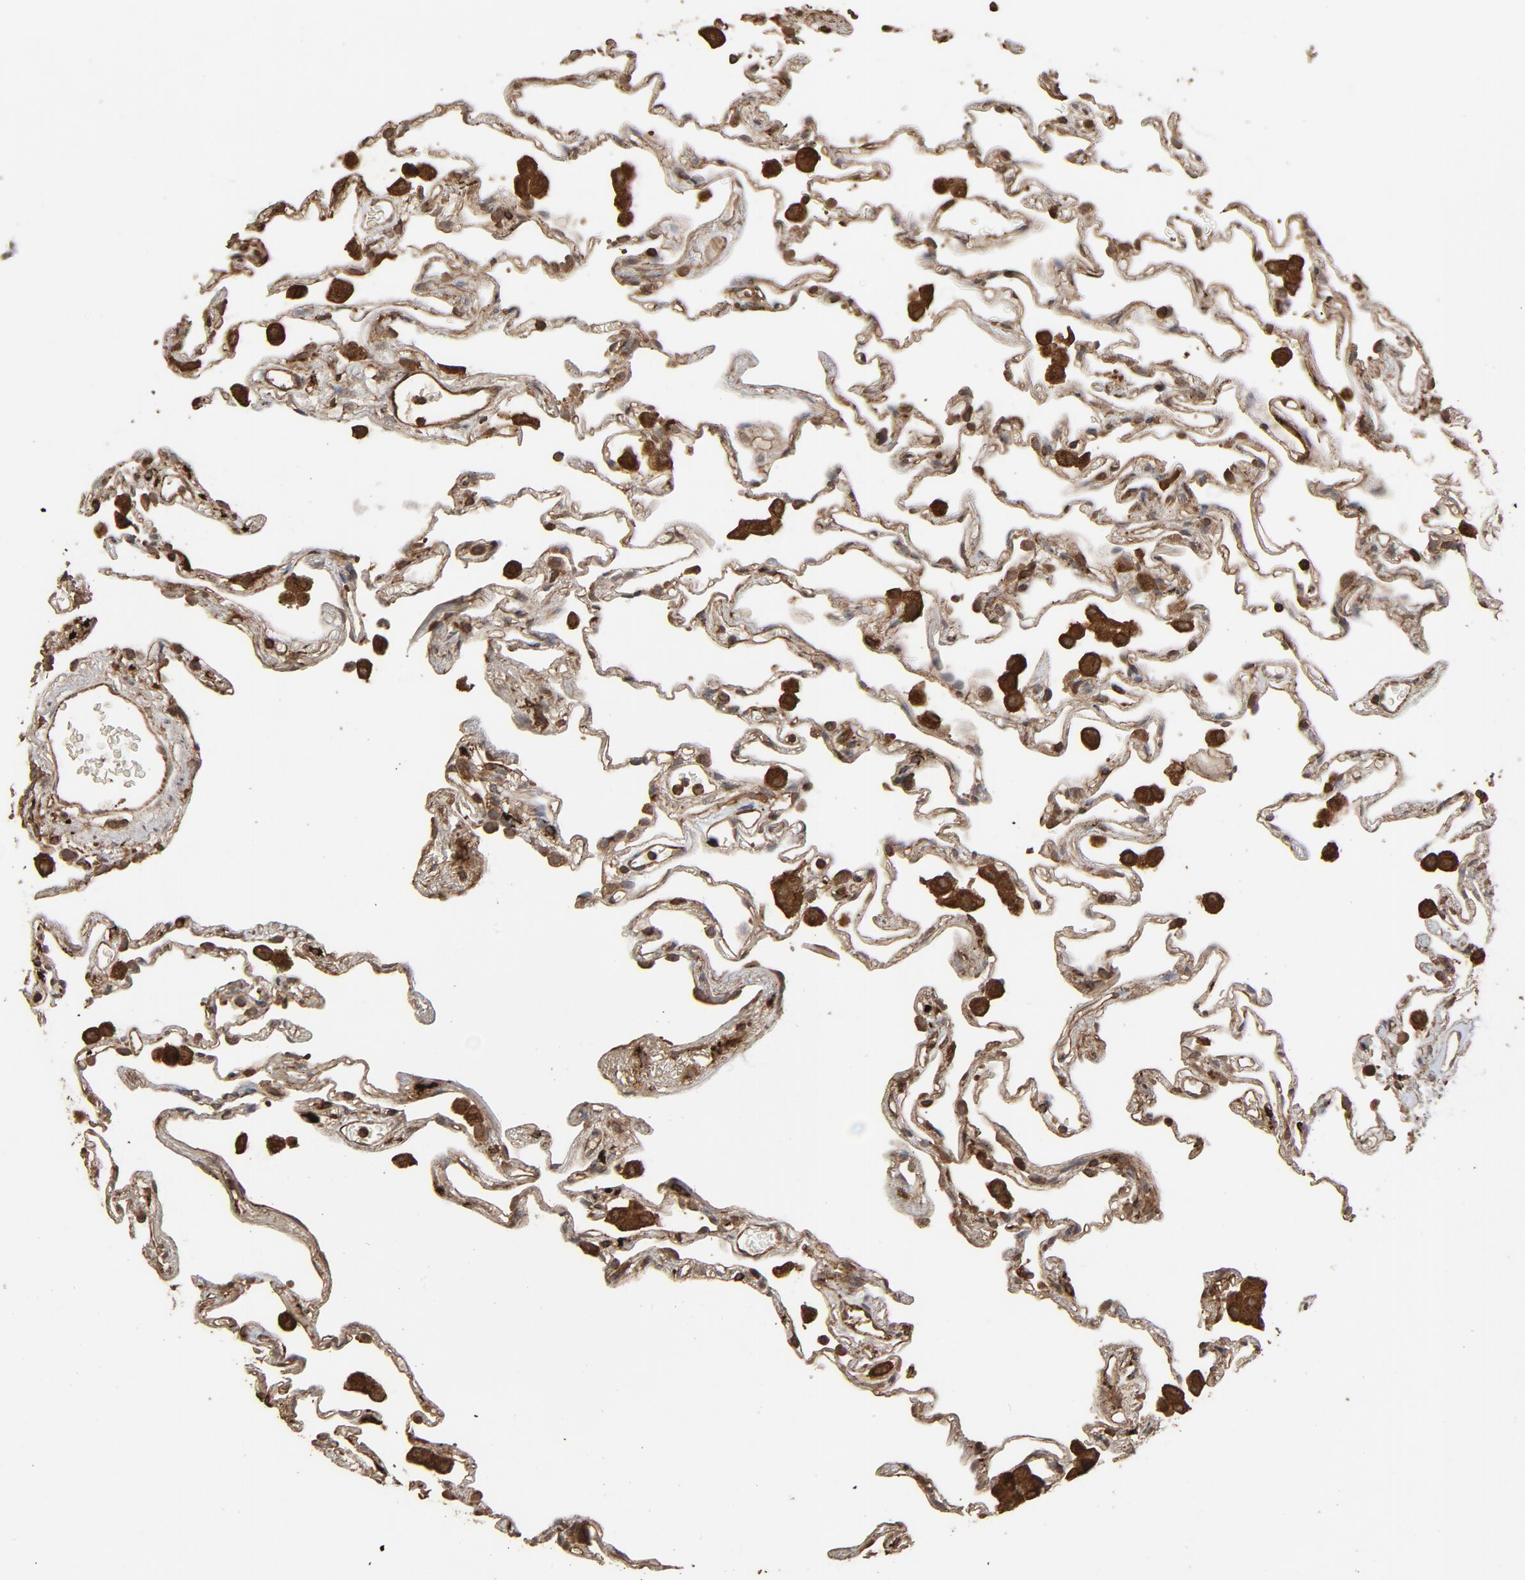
{"staining": {"intensity": "moderate", "quantity": "25%-75%", "location": "cytoplasmic/membranous,nuclear"}, "tissue": "lung", "cell_type": "Alveolar cells", "image_type": "normal", "snomed": [{"axis": "morphology", "description": "Normal tissue, NOS"}, {"axis": "morphology", "description": "Inflammation, NOS"}, {"axis": "topography", "description": "Lung"}], "caption": "Protein expression analysis of unremarkable lung demonstrates moderate cytoplasmic/membranous,nuclear staining in approximately 25%-75% of alveolar cells.", "gene": "RPS6KA6", "patient": {"sex": "male", "age": 69}}